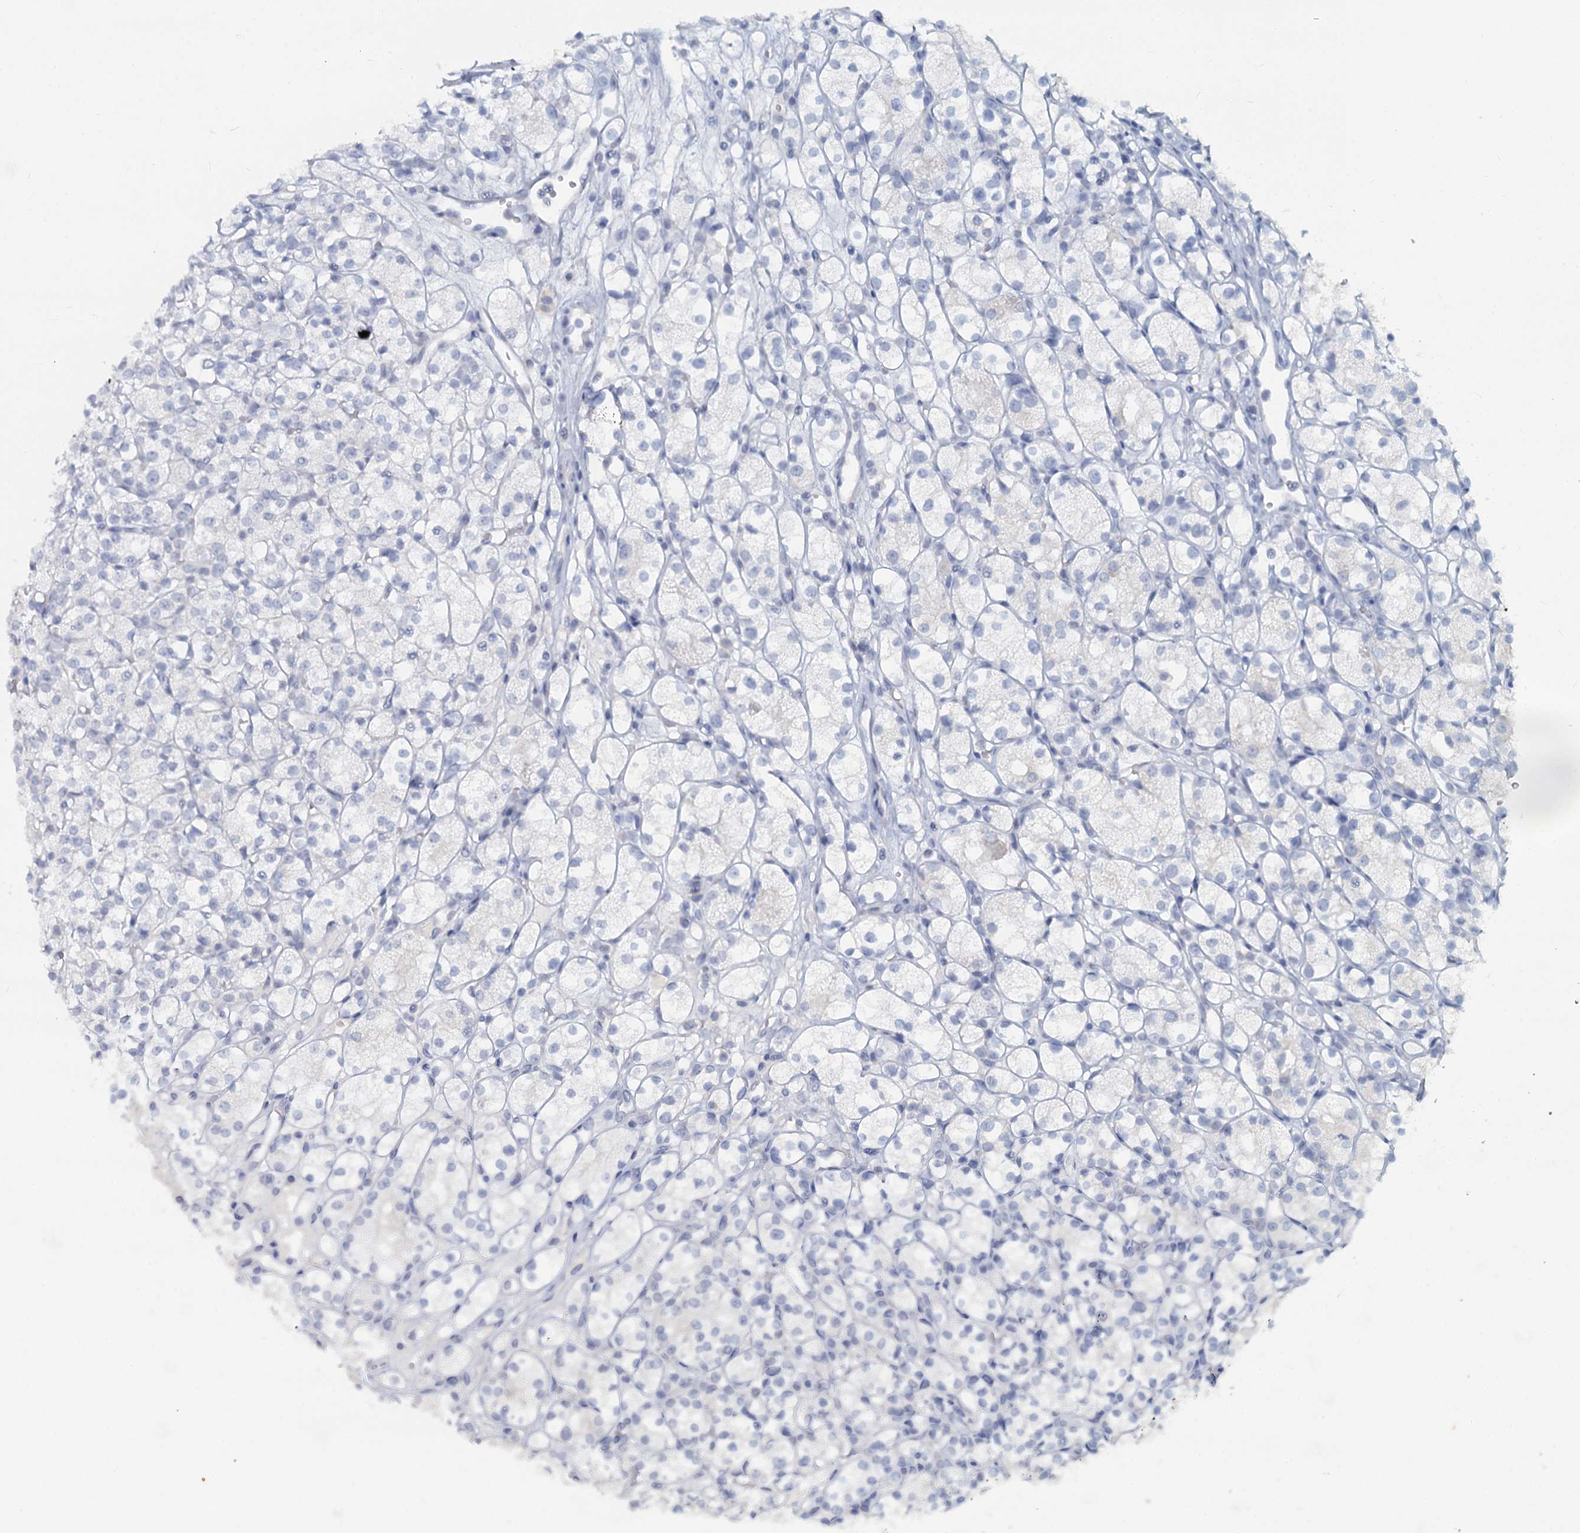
{"staining": {"intensity": "negative", "quantity": "none", "location": "none"}, "tissue": "renal cancer", "cell_type": "Tumor cells", "image_type": "cancer", "snomed": [{"axis": "morphology", "description": "Adenocarcinoma, NOS"}, {"axis": "topography", "description": "Kidney"}], "caption": "Immunohistochemical staining of human adenocarcinoma (renal) reveals no significant expression in tumor cells.", "gene": "CHGA", "patient": {"sex": "male", "age": 77}}